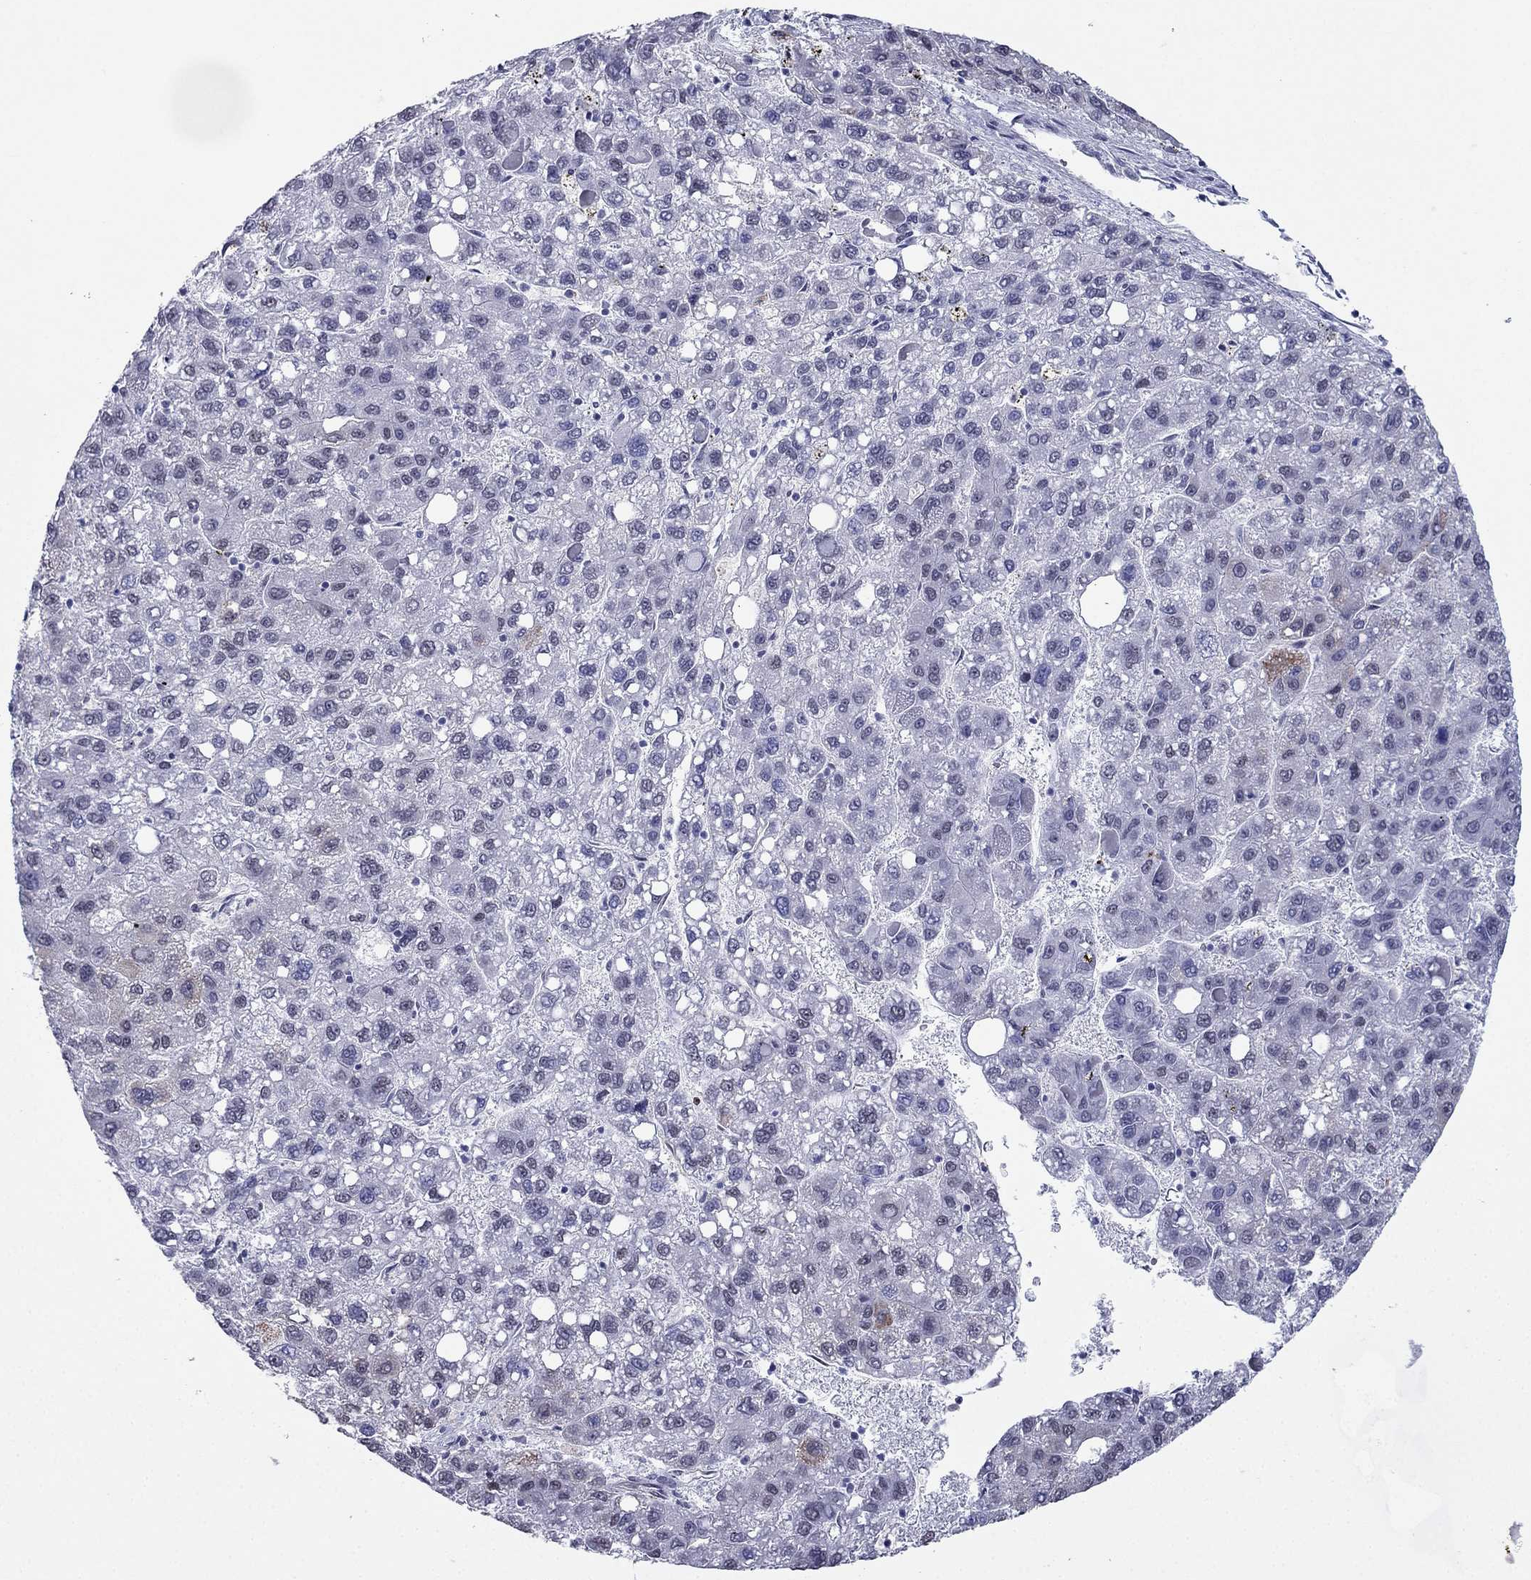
{"staining": {"intensity": "negative", "quantity": "none", "location": "none"}, "tissue": "liver cancer", "cell_type": "Tumor cells", "image_type": "cancer", "snomed": [{"axis": "morphology", "description": "Carcinoma, Hepatocellular, NOS"}, {"axis": "topography", "description": "Liver"}], "caption": "This is an immunohistochemistry histopathology image of human liver hepatocellular carcinoma. There is no staining in tumor cells.", "gene": "PPM1G", "patient": {"sex": "female", "age": 82}}